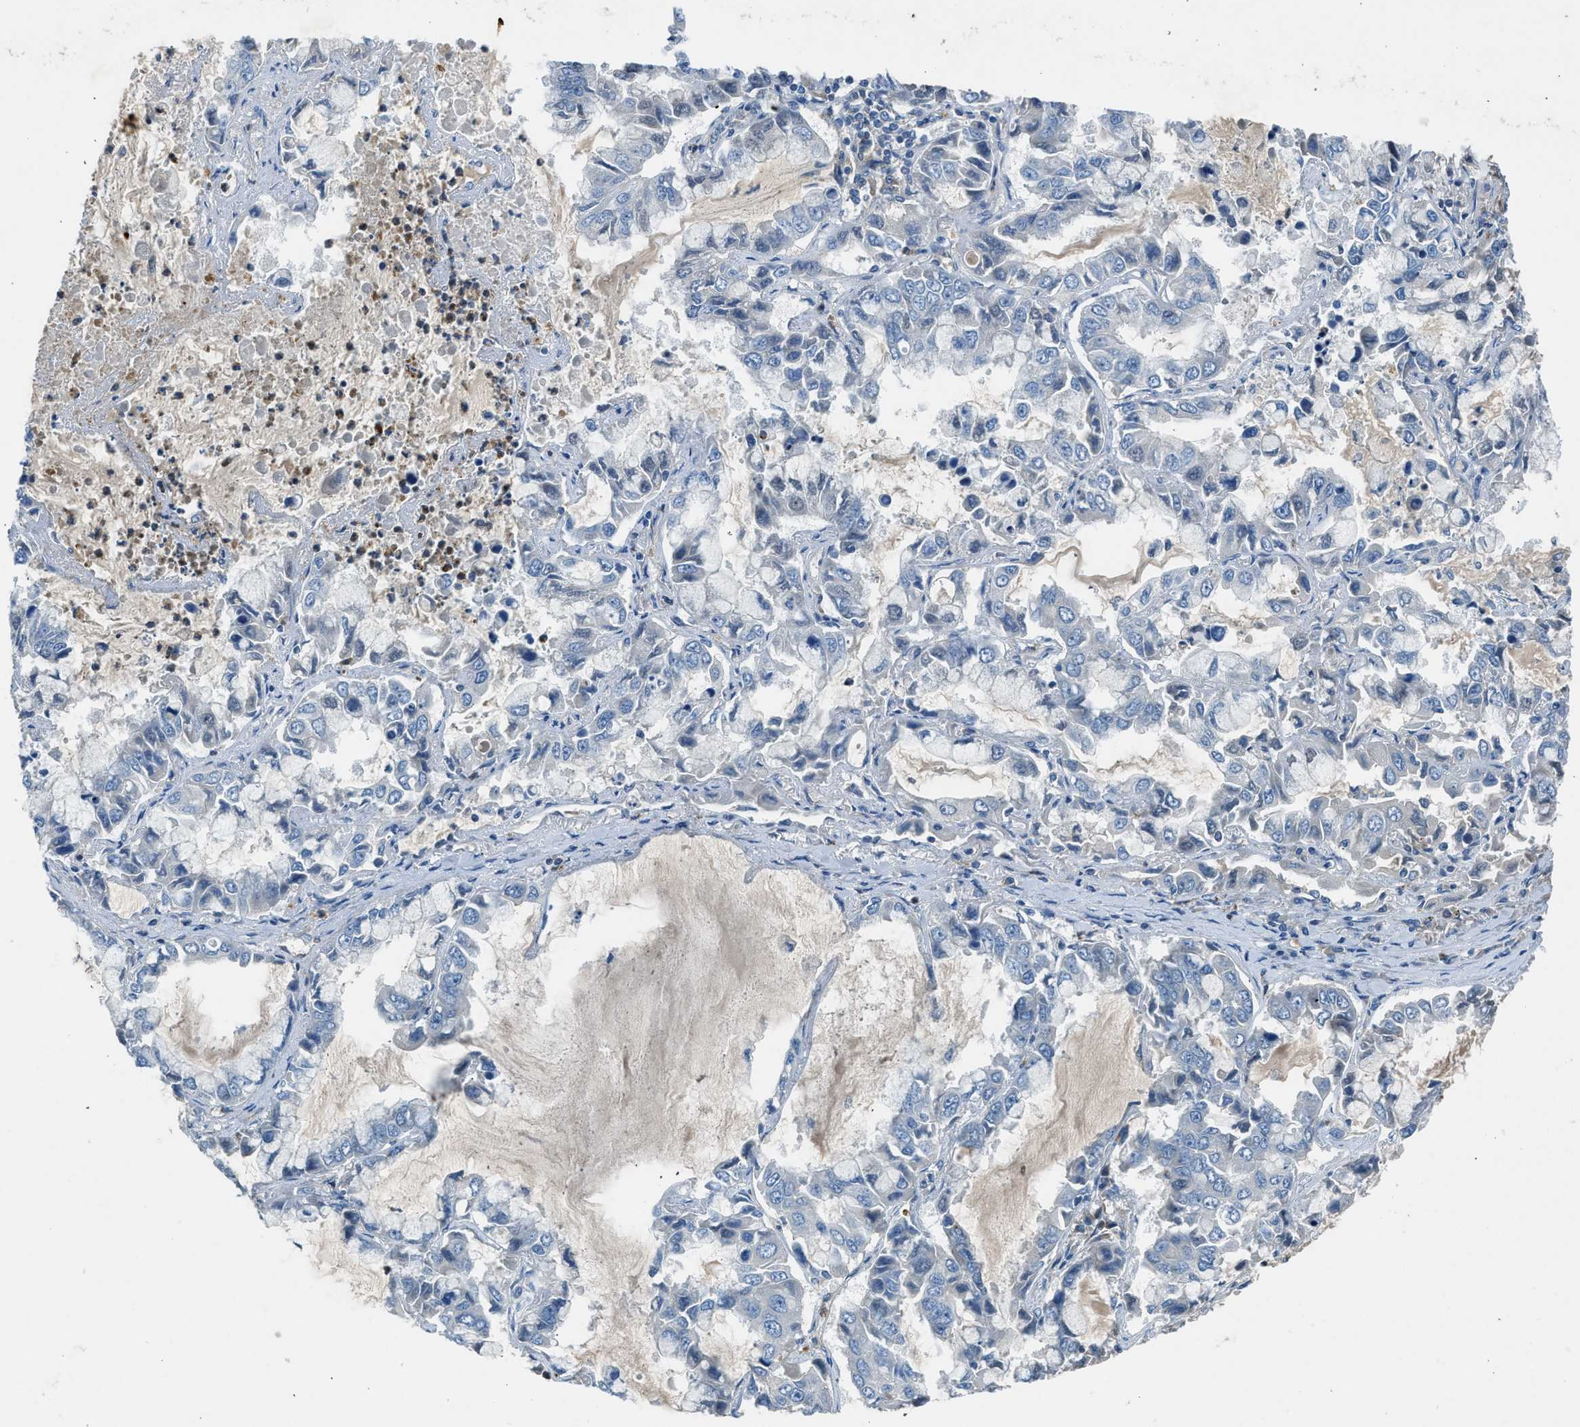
{"staining": {"intensity": "negative", "quantity": "none", "location": "none"}, "tissue": "lung cancer", "cell_type": "Tumor cells", "image_type": "cancer", "snomed": [{"axis": "morphology", "description": "Adenocarcinoma, NOS"}, {"axis": "topography", "description": "Lung"}], "caption": "High magnification brightfield microscopy of lung adenocarcinoma stained with DAB (3,3'-diaminobenzidine) (brown) and counterstained with hematoxylin (blue): tumor cells show no significant staining. The staining is performed using DAB (3,3'-diaminobenzidine) brown chromogen with nuclei counter-stained in using hematoxylin.", "gene": "BMP1", "patient": {"sex": "male", "age": 64}}